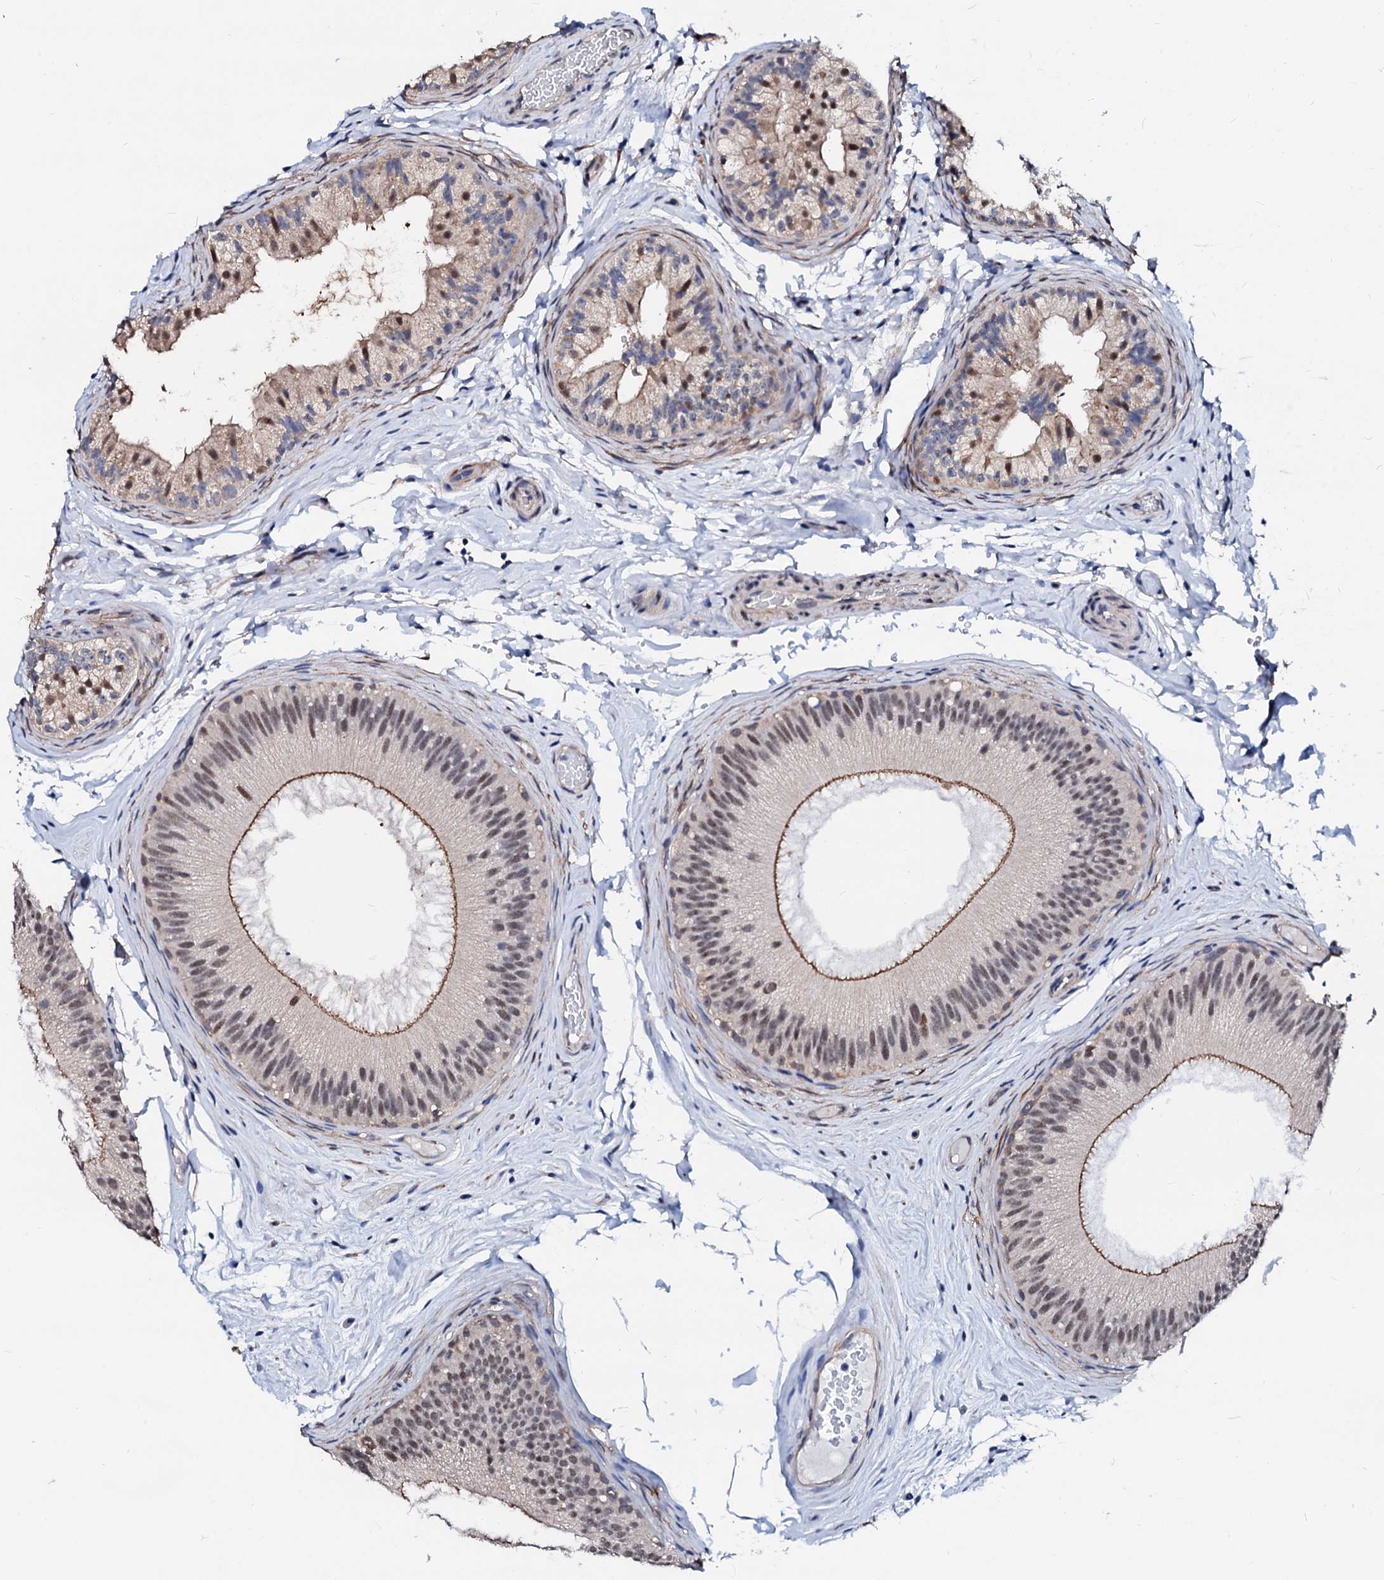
{"staining": {"intensity": "moderate", "quantity": "25%-75%", "location": "cytoplasmic/membranous,nuclear"}, "tissue": "epididymis", "cell_type": "Glandular cells", "image_type": "normal", "snomed": [{"axis": "morphology", "description": "Normal tissue, NOS"}, {"axis": "topography", "description": "Epididymis"}], "caption": "Protein expression analysis of normal human epididymis reveals moderate cytoplasmic/membranous,nuclear staining in about 25%-75% of glandular cells. Ihc stains the protein in brown and the nuclei are stained blue.", "gene": "CSN2", "patient": {"sex": "male", "age": 45}}